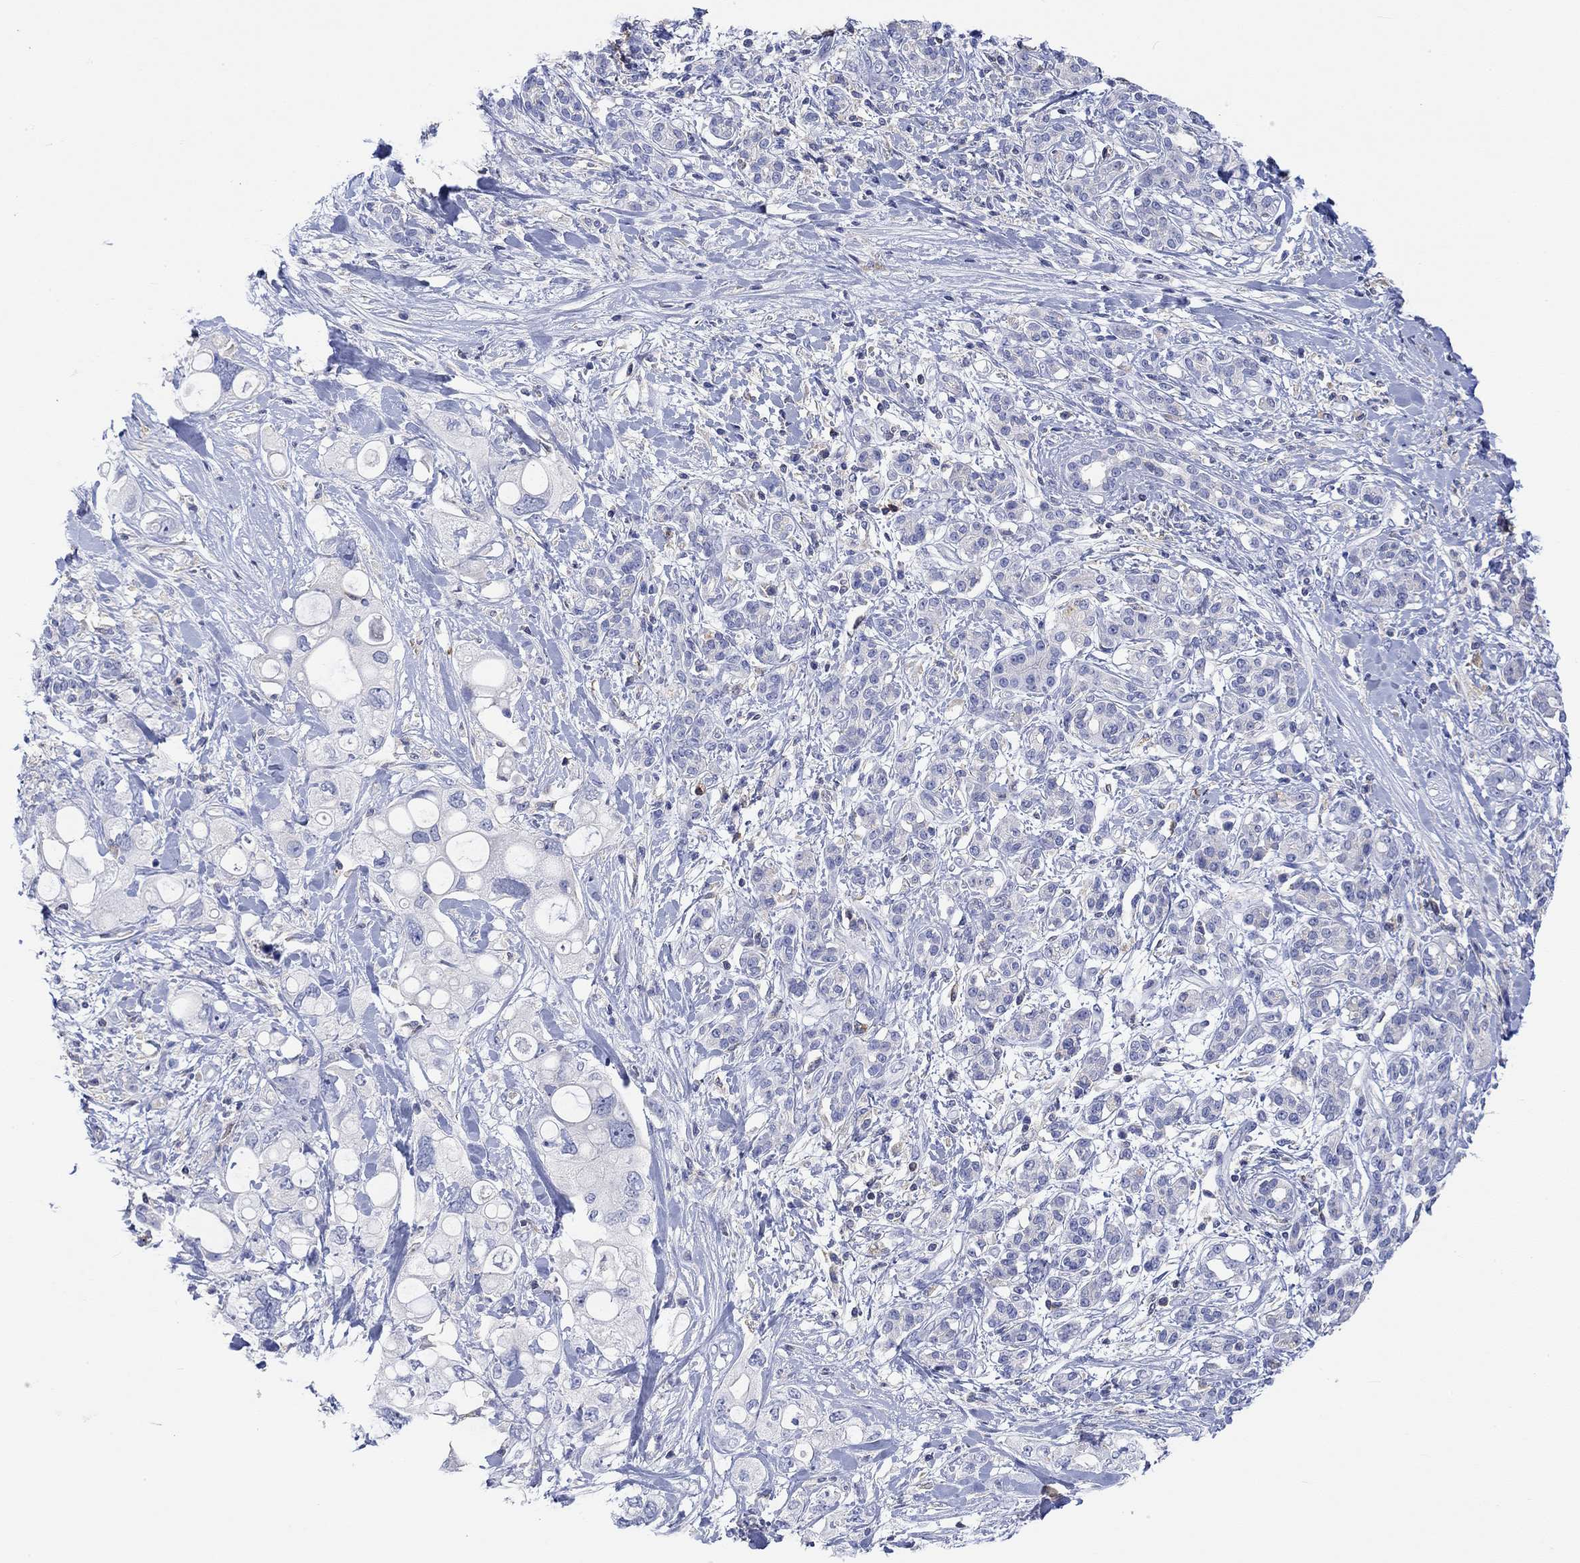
{"staining": {"intensity": "negative", "quantity": "none", "location": "none"}, "tissue": "pancreatic cancer", "cell_type": "Tumor cells", "image_type": "cancer", "snomed": [{"axis": "morphology", "description": "Adenocarcinoma, NOS"}, {"axis": "topography", "description": "Pancreas"}], "caption": "IHC of human pancreatic adenocarcinoma shows no staining in tumor cells.", "gene": "GCM1", "patient": {"sex": "female", "age": 56}}